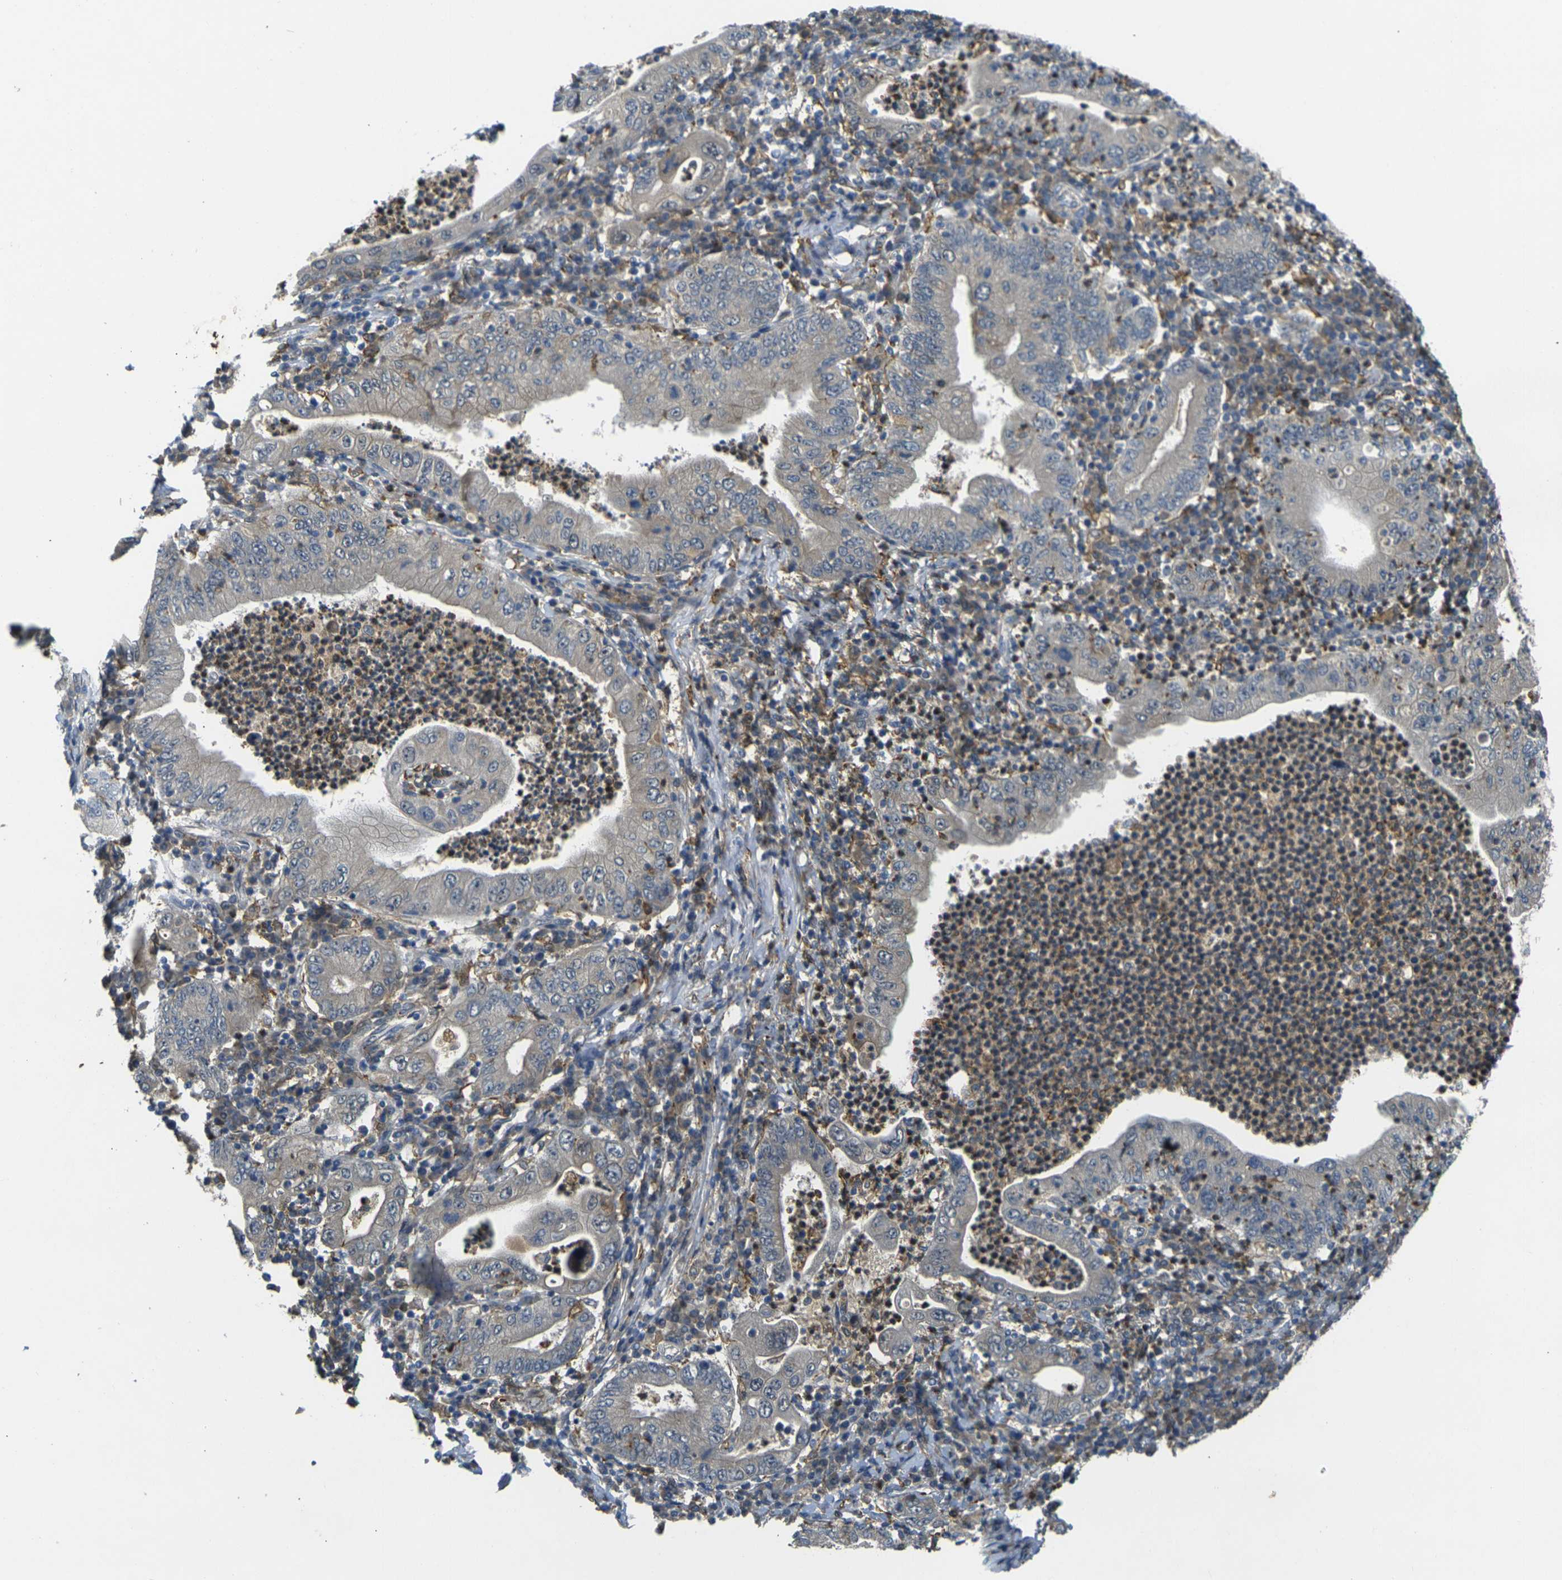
{"staining": {"intensity": "negative", "quantity": "none", "location": "none"}, "tissue": "stomach cancer", "cell_type": "Tumor cells", "image_type": "cancer", "snomed": [{"axis": "morphology", "description": "Normal tissue, NOS"}, {"axis": "morphology", "description": "Adenocarcinoma, NOS"}, {"axis": "topography", "description": "Esophagus"}, {"axis": "topography", "description": "Stomach, upper"}, {"axis": "topography", "description": "Peripheral nerve tissue"}], "caption": "This is an immunohistochemistry micrograph of stomach cancer. There is no expression in tumor cells.", "gene": "PIGL", "patient": {"sex": "male", "age": 62}}